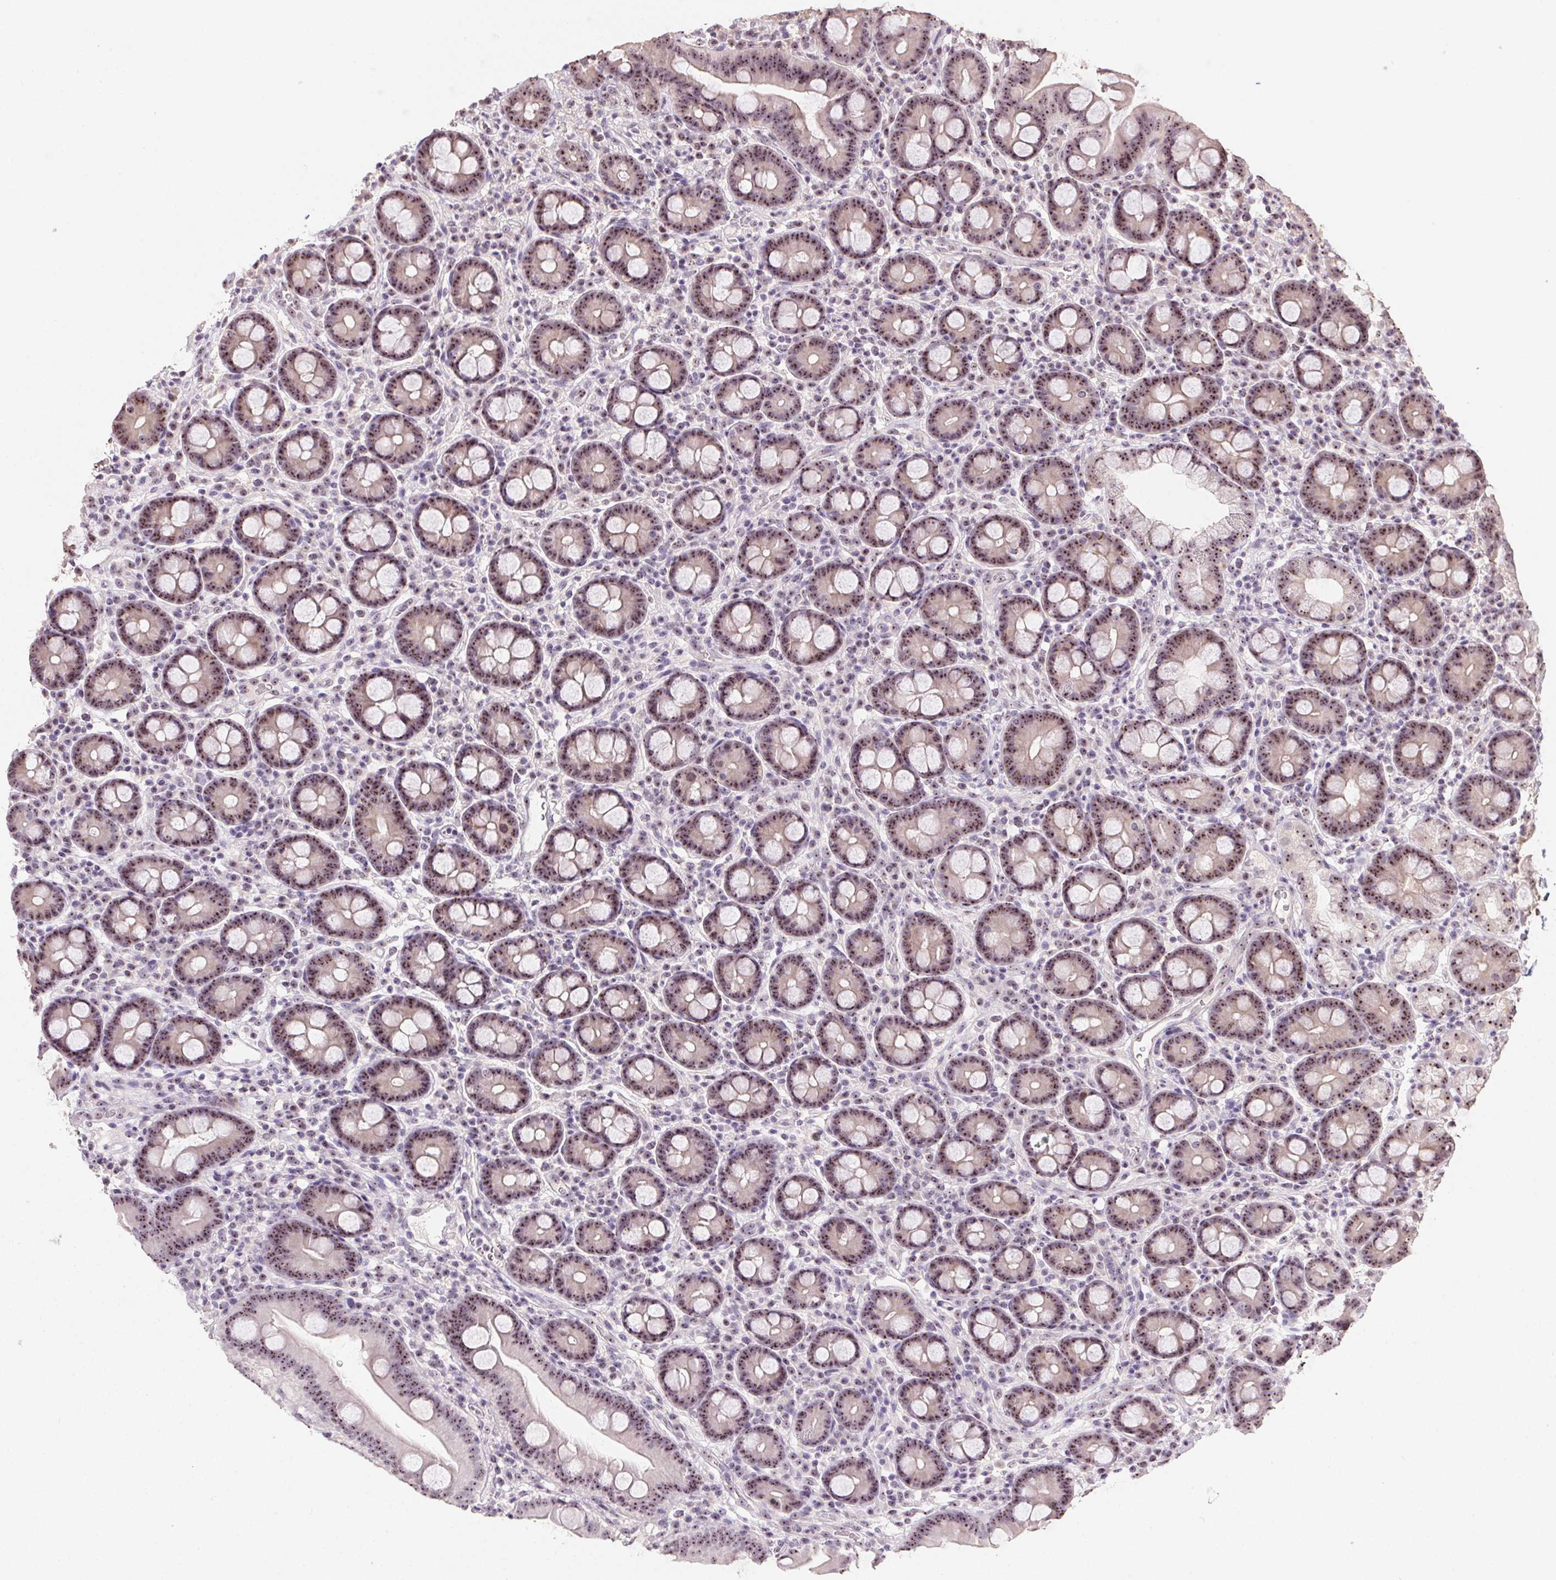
{"staining": {"intensity": "moderate", "quantity": ">75%", "location": "nuclear"}, "tissue": "duodenum", "cell_type": "Glandular cells", "image_type": "normal", "snomed": [{"axis": "morphology", "description": "Normal tissue, NOS"}, {"axis": "topography", "description": "Pancreas"}, {"axis": "topography", "description": "Duodenum"}], "caption": "Immunohistochemical staining of normal duodenum displays moderate nuclear protein positivity in approximately >75% of glandular cells.", "gene": "BATF2", "patient": {"sex": "male", "age": 59}}